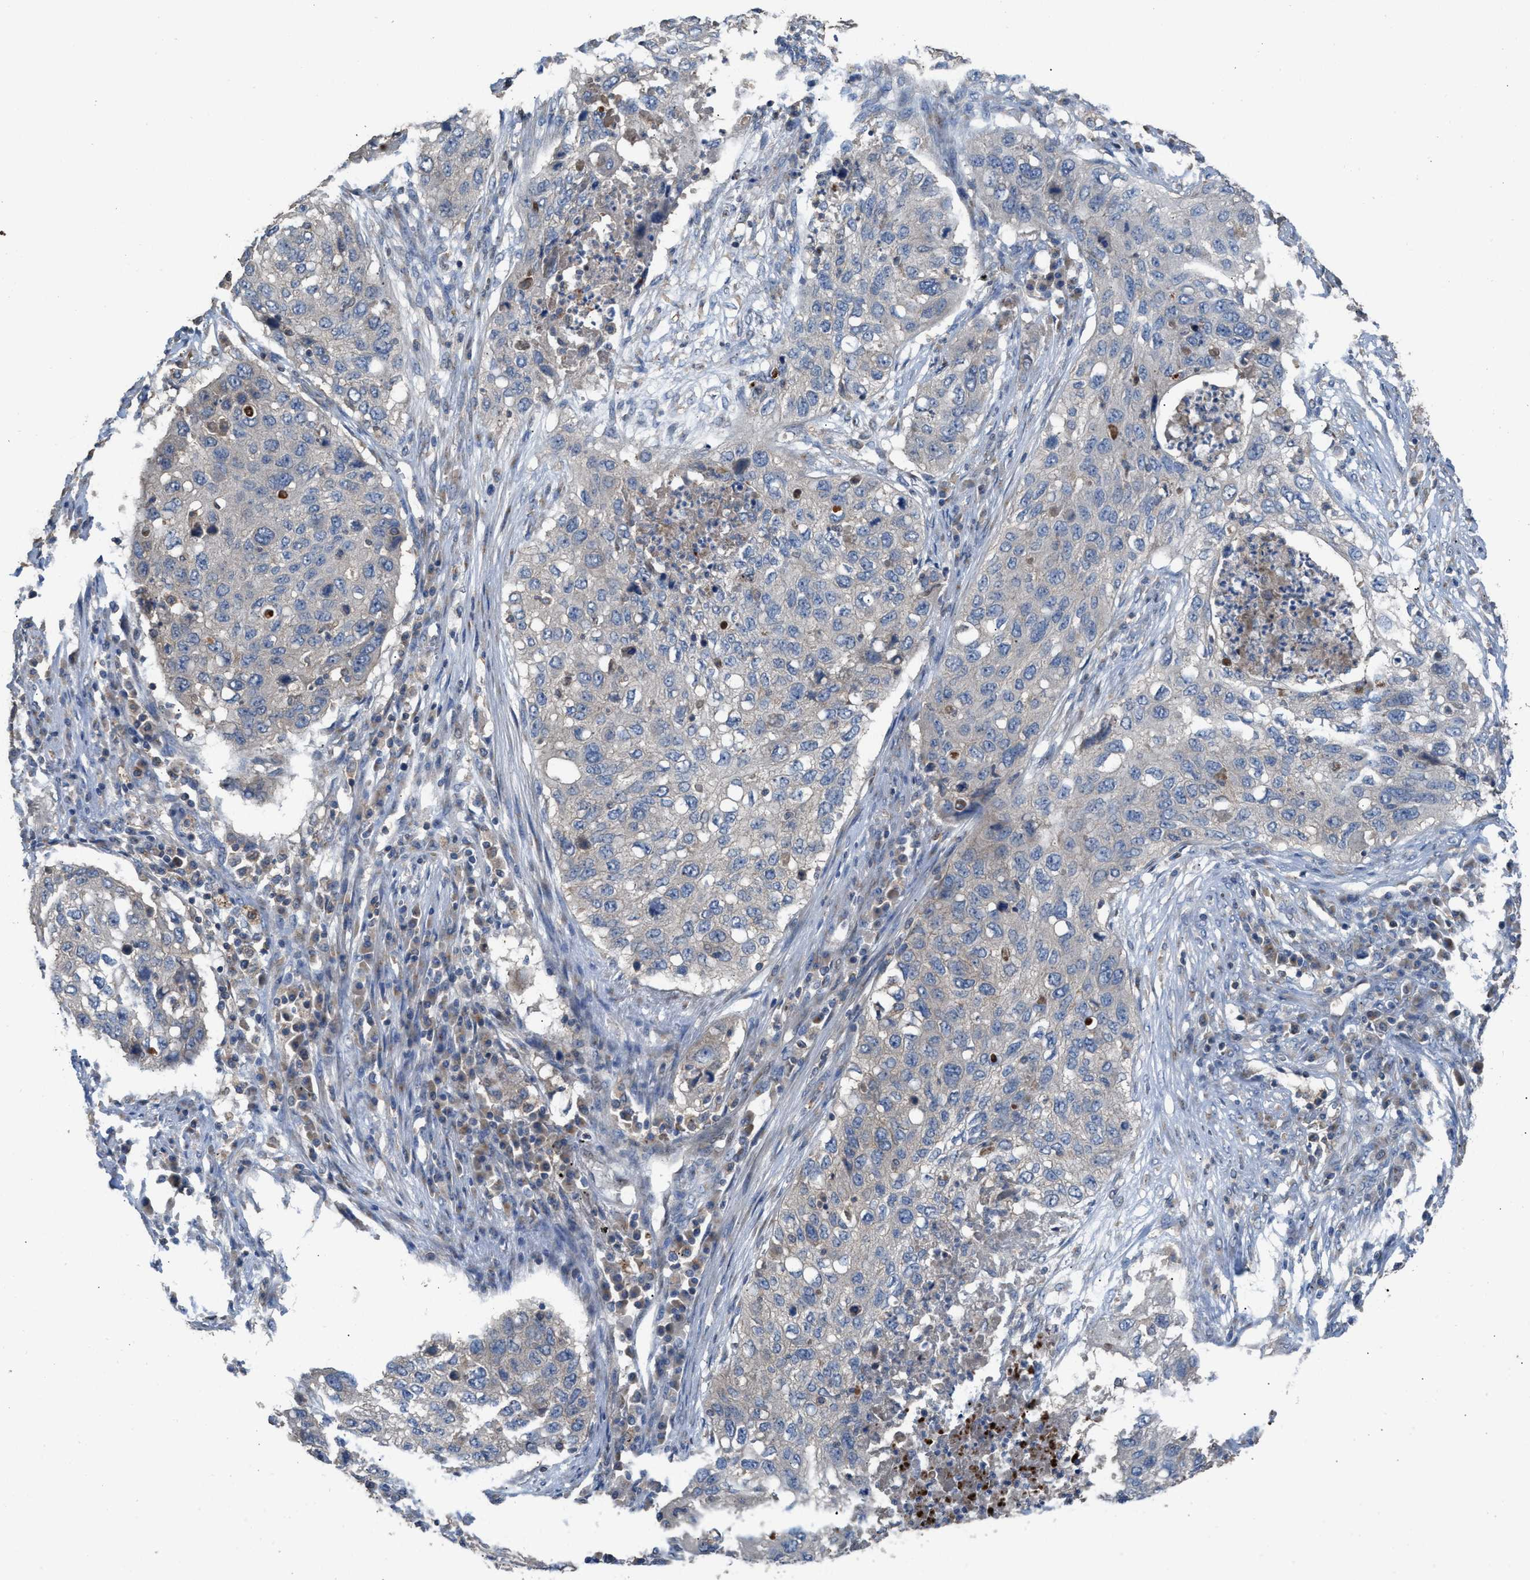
{"staining": {"intensity": "negative", "quantity": "none", "location": "none"}, "tissue": "lung cancer", "cell_type": "Tumor cells", "image_type": "cancer", "snomed": [{"axis": "morphology", "description": "Squamous cell carcinoma, NOS"}, {"axis": "topography", "description": "Lung"}], "caption": "The immunohistochemistry (IHC) image has no significant expression in tumor cells of lung squamous cell carcinoma tissue. Brightfield microscopy of immunohistochemistry stained with DAB (brown) and hematoxylin (blue), captured at high magnification.", "gene": "TPK1", "patient": {"sex": "female", "age": 63}}